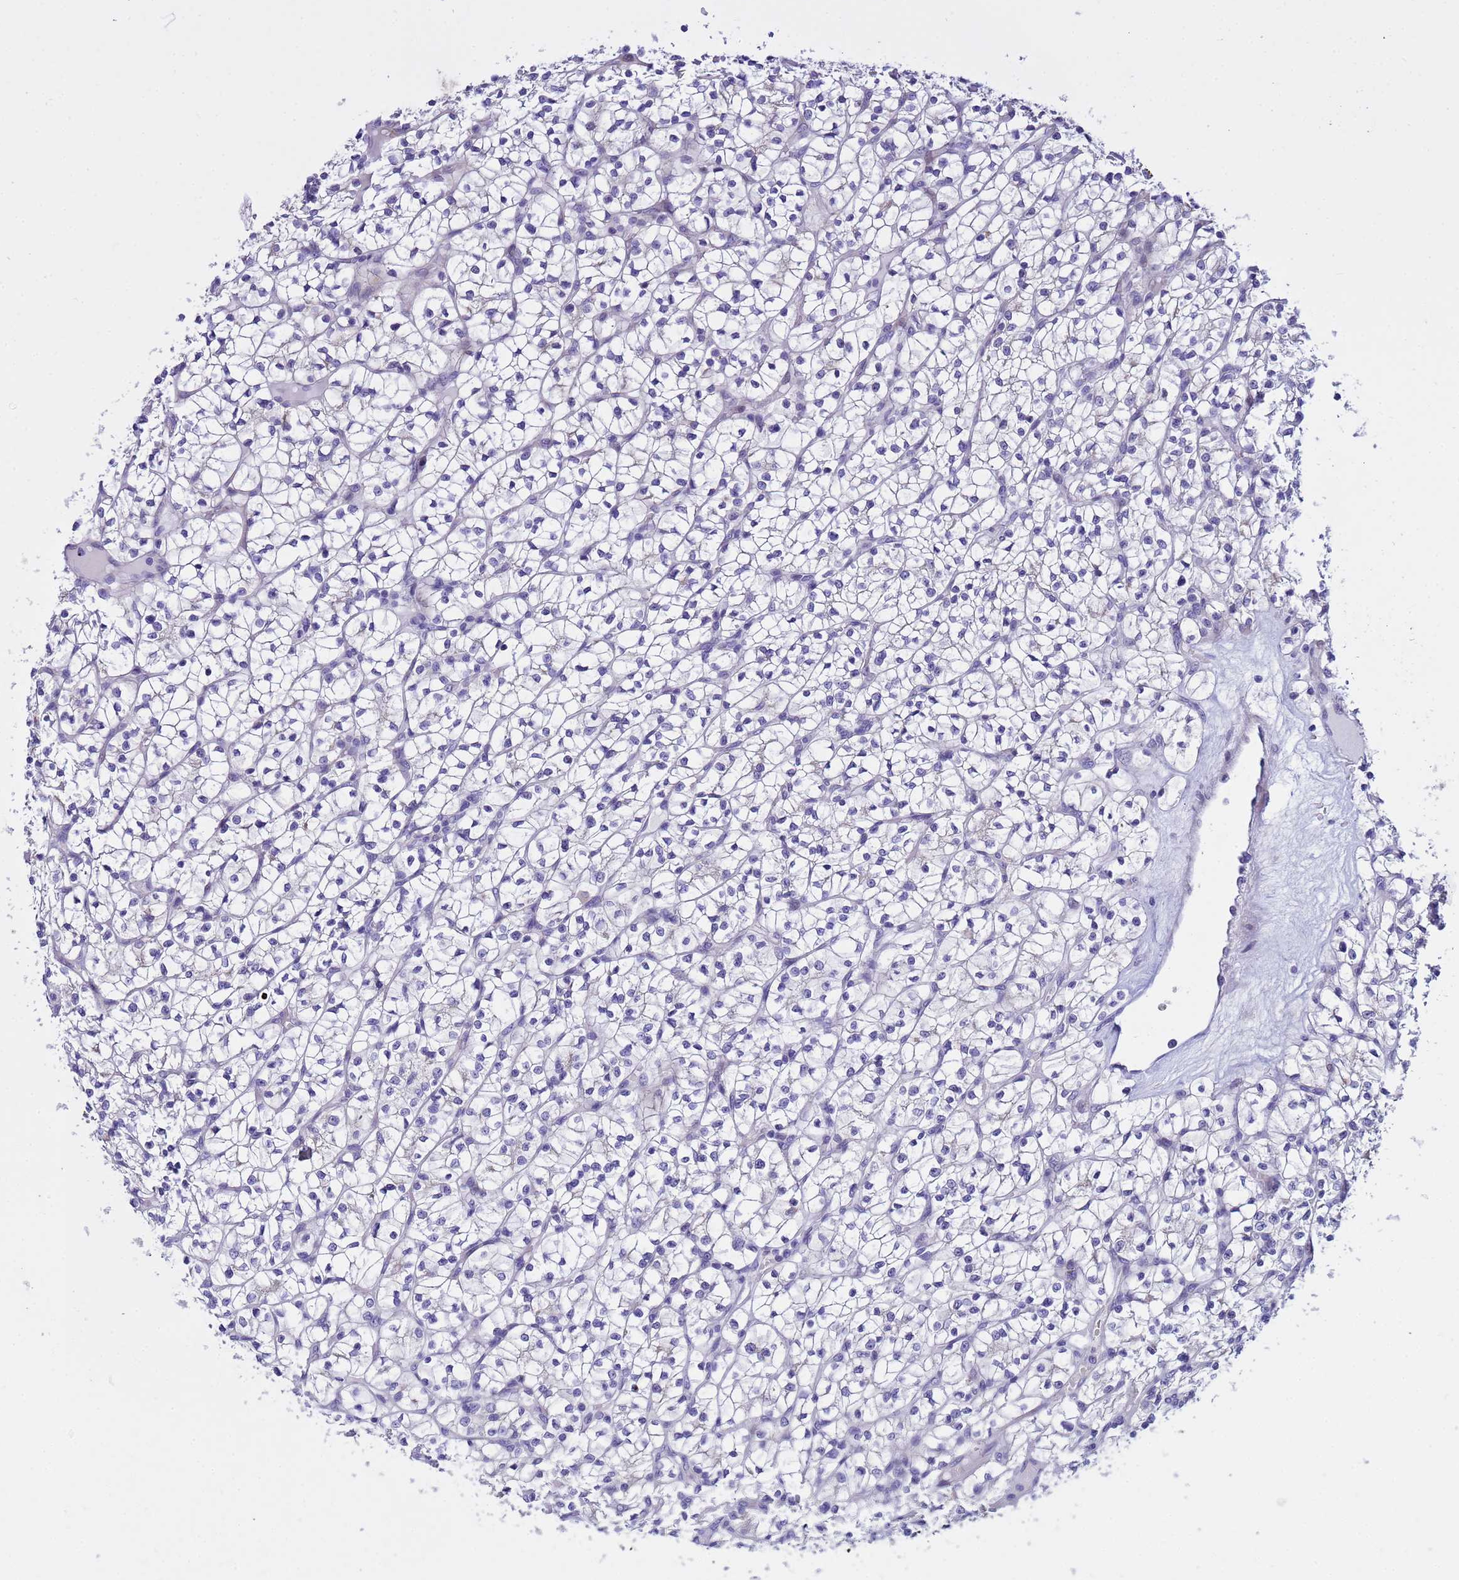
{"staining": {"intensity": "negative", "quantity": "none", "location": "none"}, "tissue": "renal cancer", "cell_type": "Tumor cells", "image_type": "cancer", "snomed": [{"axis": "morphology", "description": "Adenocarcinoma, NOS"}, {"axis": "topography", "description": "Kidney"}], "caption": "Renal cancer (adenocarcinoma) was stained to show a protein in brown. There is no significant expression in tumor cells. (DAB (3,3'-diaminobenzidine) immunohistochemistry, high magnification).", "gene": "IGSF11", "patient": {"sex": "female", "age": 64}}